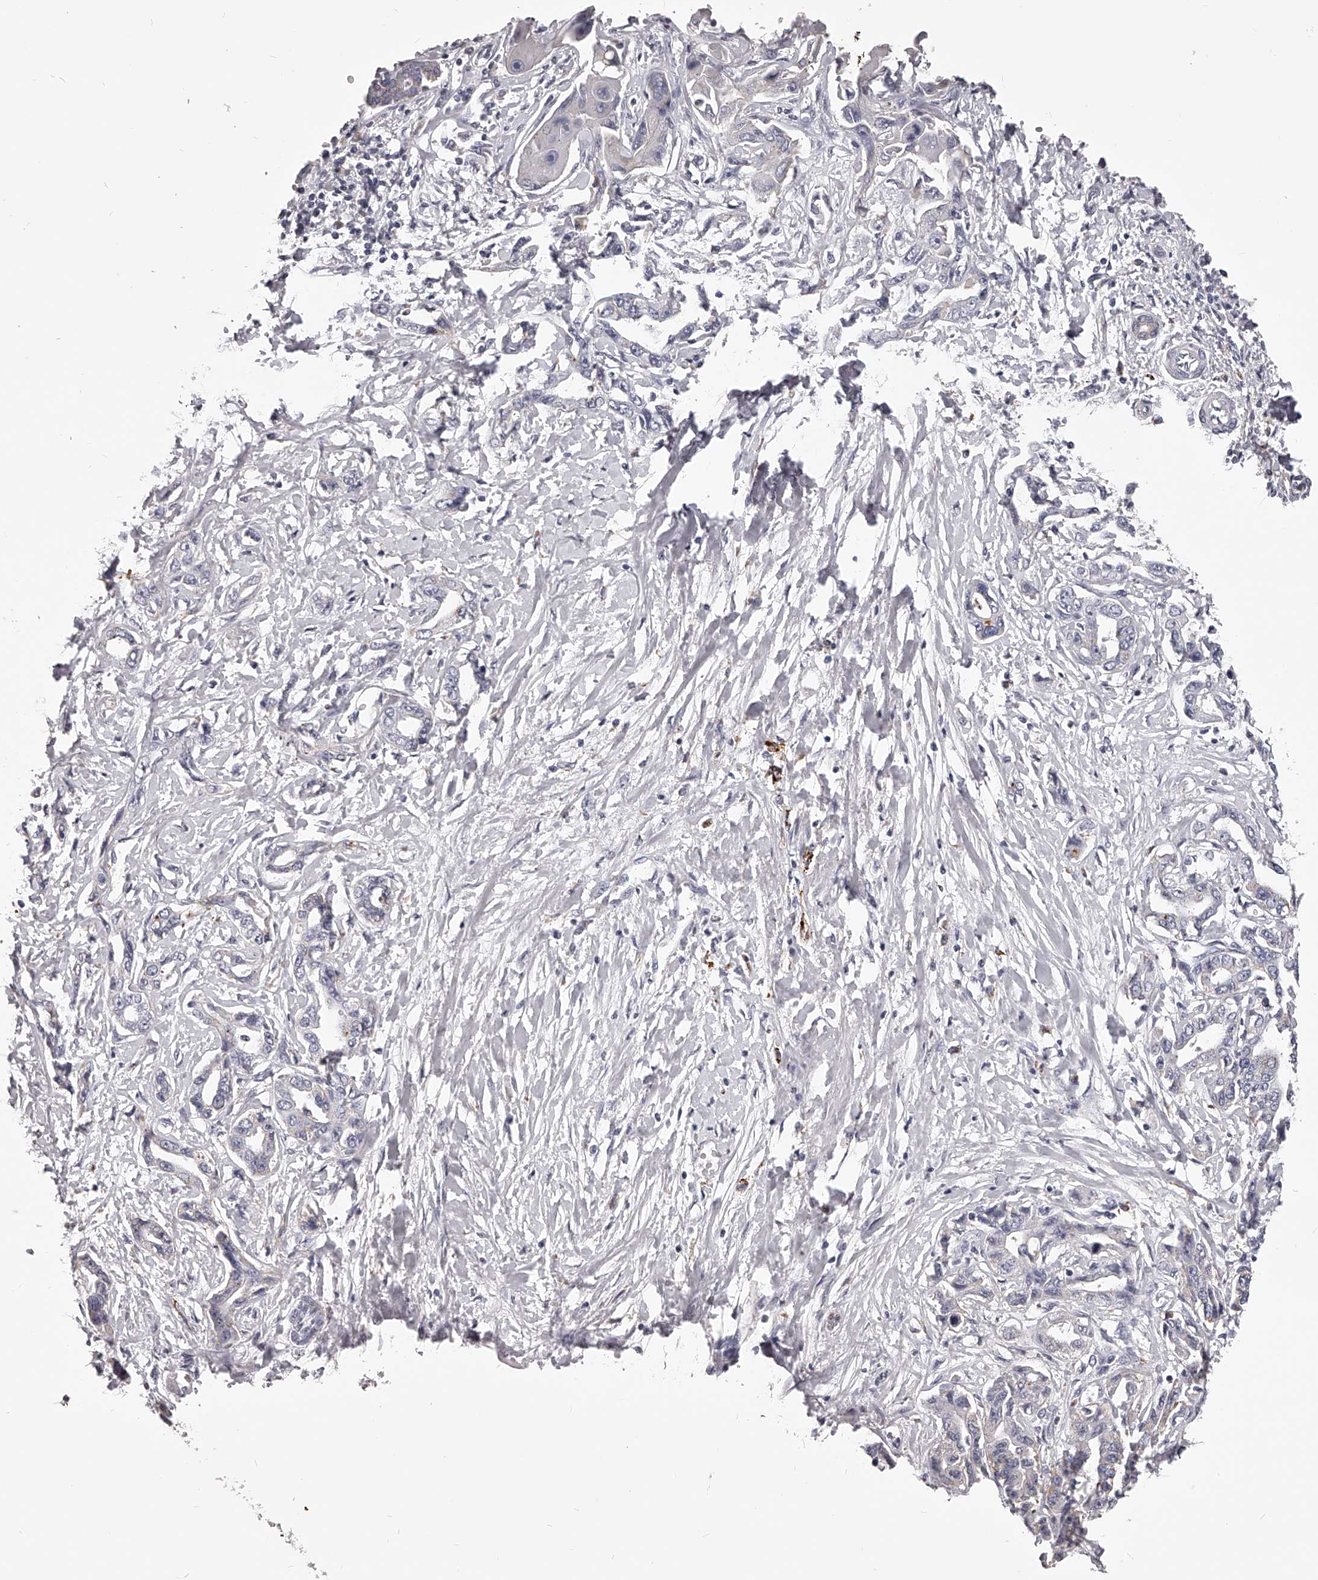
{"staining": {"intensity": "negative", "quantity": "none", "location": "none"}, "tissue": "liver cancer", "cell_type": "Tumor cells", "image_type": "cancer", "snomed": [{"axis": "morphology", "description": "Cholangiocarcinoma"}, {"axis": "topography", "description": "Liver"}], "caption": "IHC of liver cancer (cholangiocarcinoma) displays no staining in tumor cells. (DAB (3,3'-diaminobenzidine) immunohistochemistry (IHC), high magnification).", "gene": "DMRT1", "patient": {"sex": "male", "age": 59}}